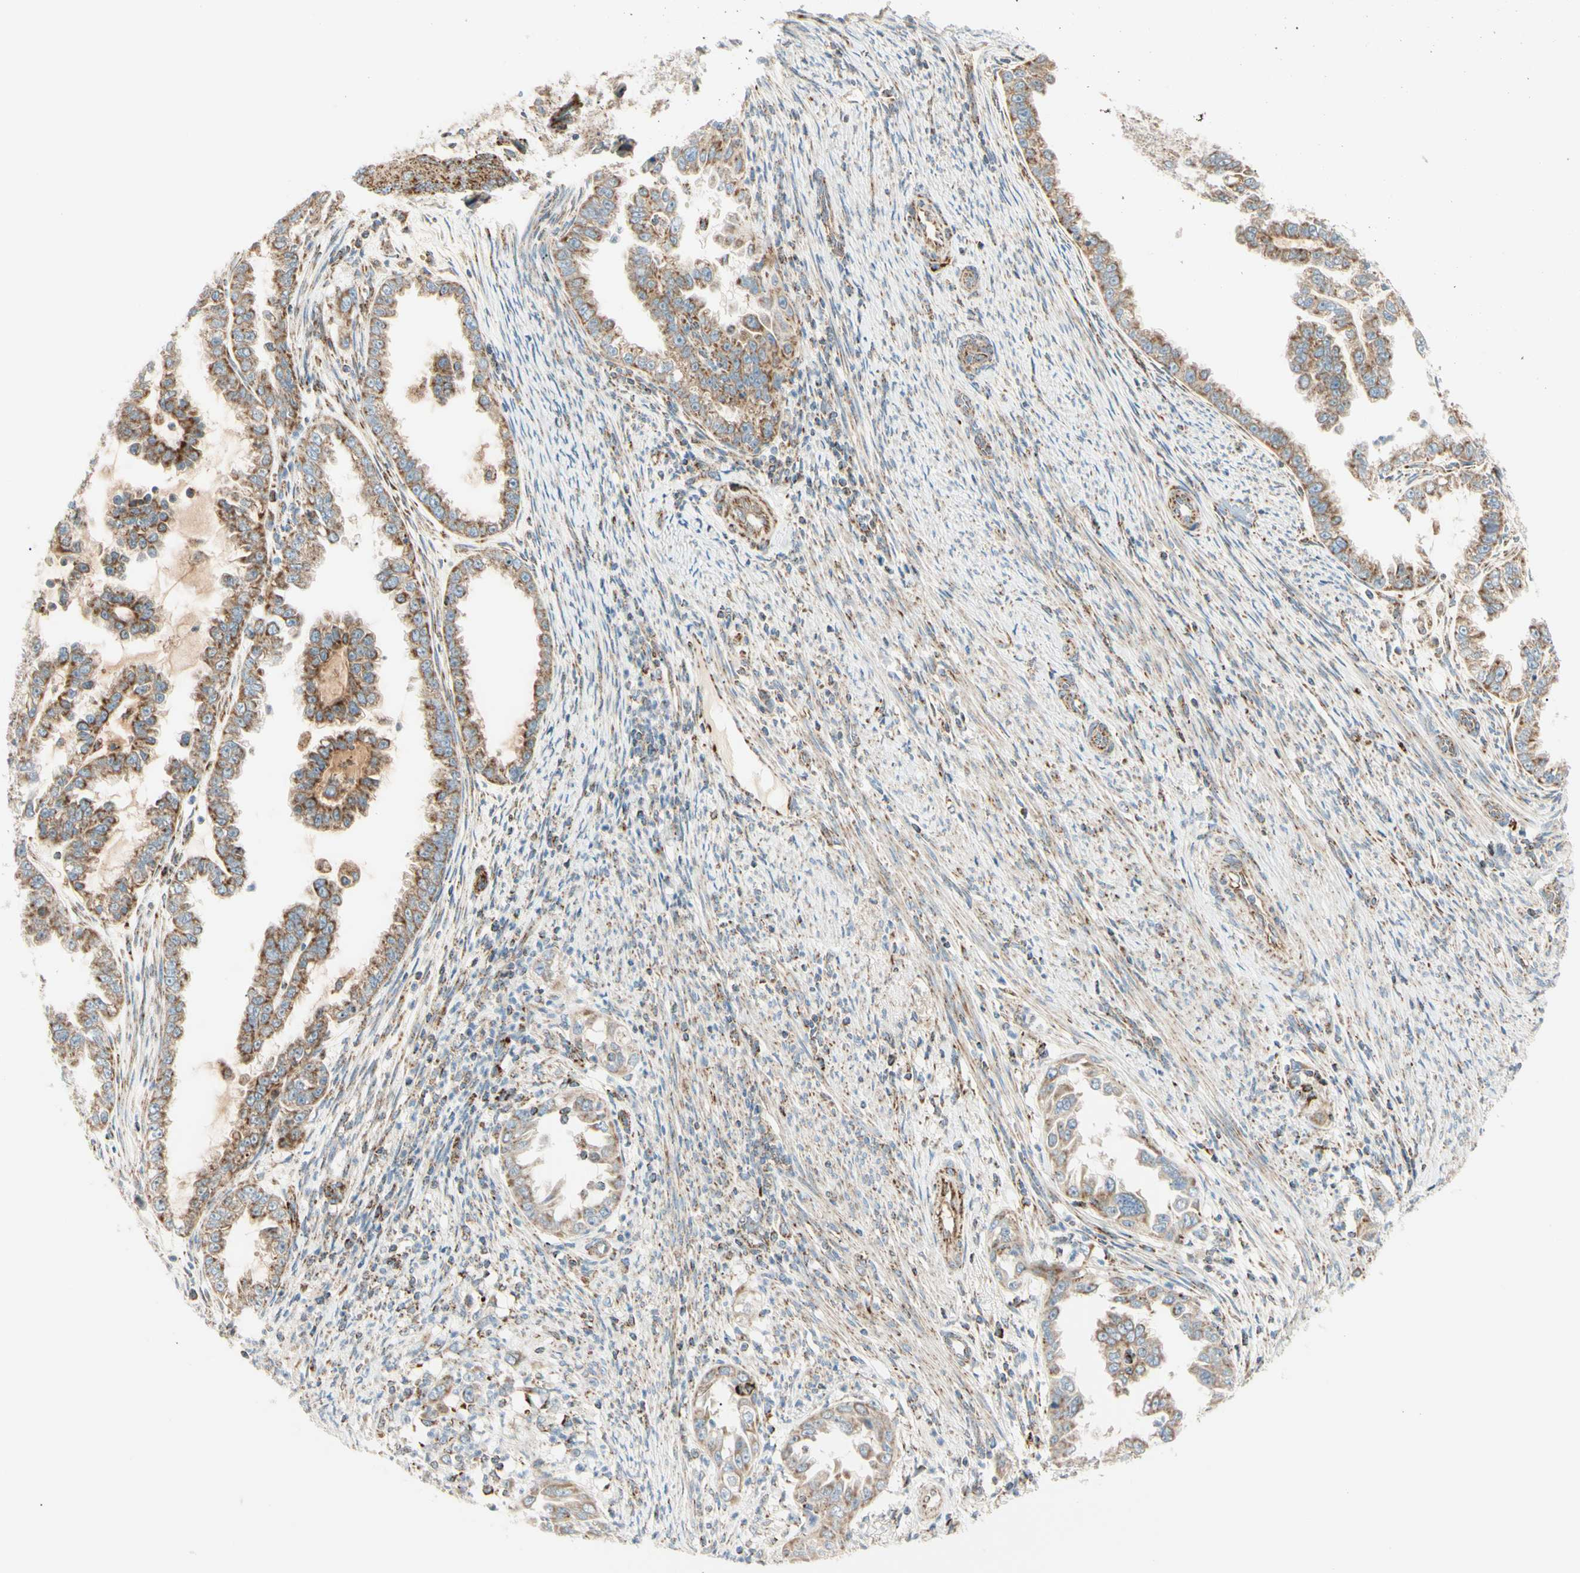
{"staining": {"intensity": "moderate", "quantity": ">75%", "location": "cytoplasmic/membranous"}, "tissue": "endometrial cancer", "cell_type": "Tumor cells", "image_type": "cancer", "snomed": [{"axis": "morphology", "description": "Adenocarcinoma, NOS"}, {"axis": "topography", "description": "Endometrium"}], "caption": "Immunohistochemistry of endometrial adenocarcinoma exhibits medium levels of moderate cytoplasmic/membranous staining in approximately >75% of tumor cells.", "gene": "TBC1D10A", "patient": {"sex": "female", "age": 85}}